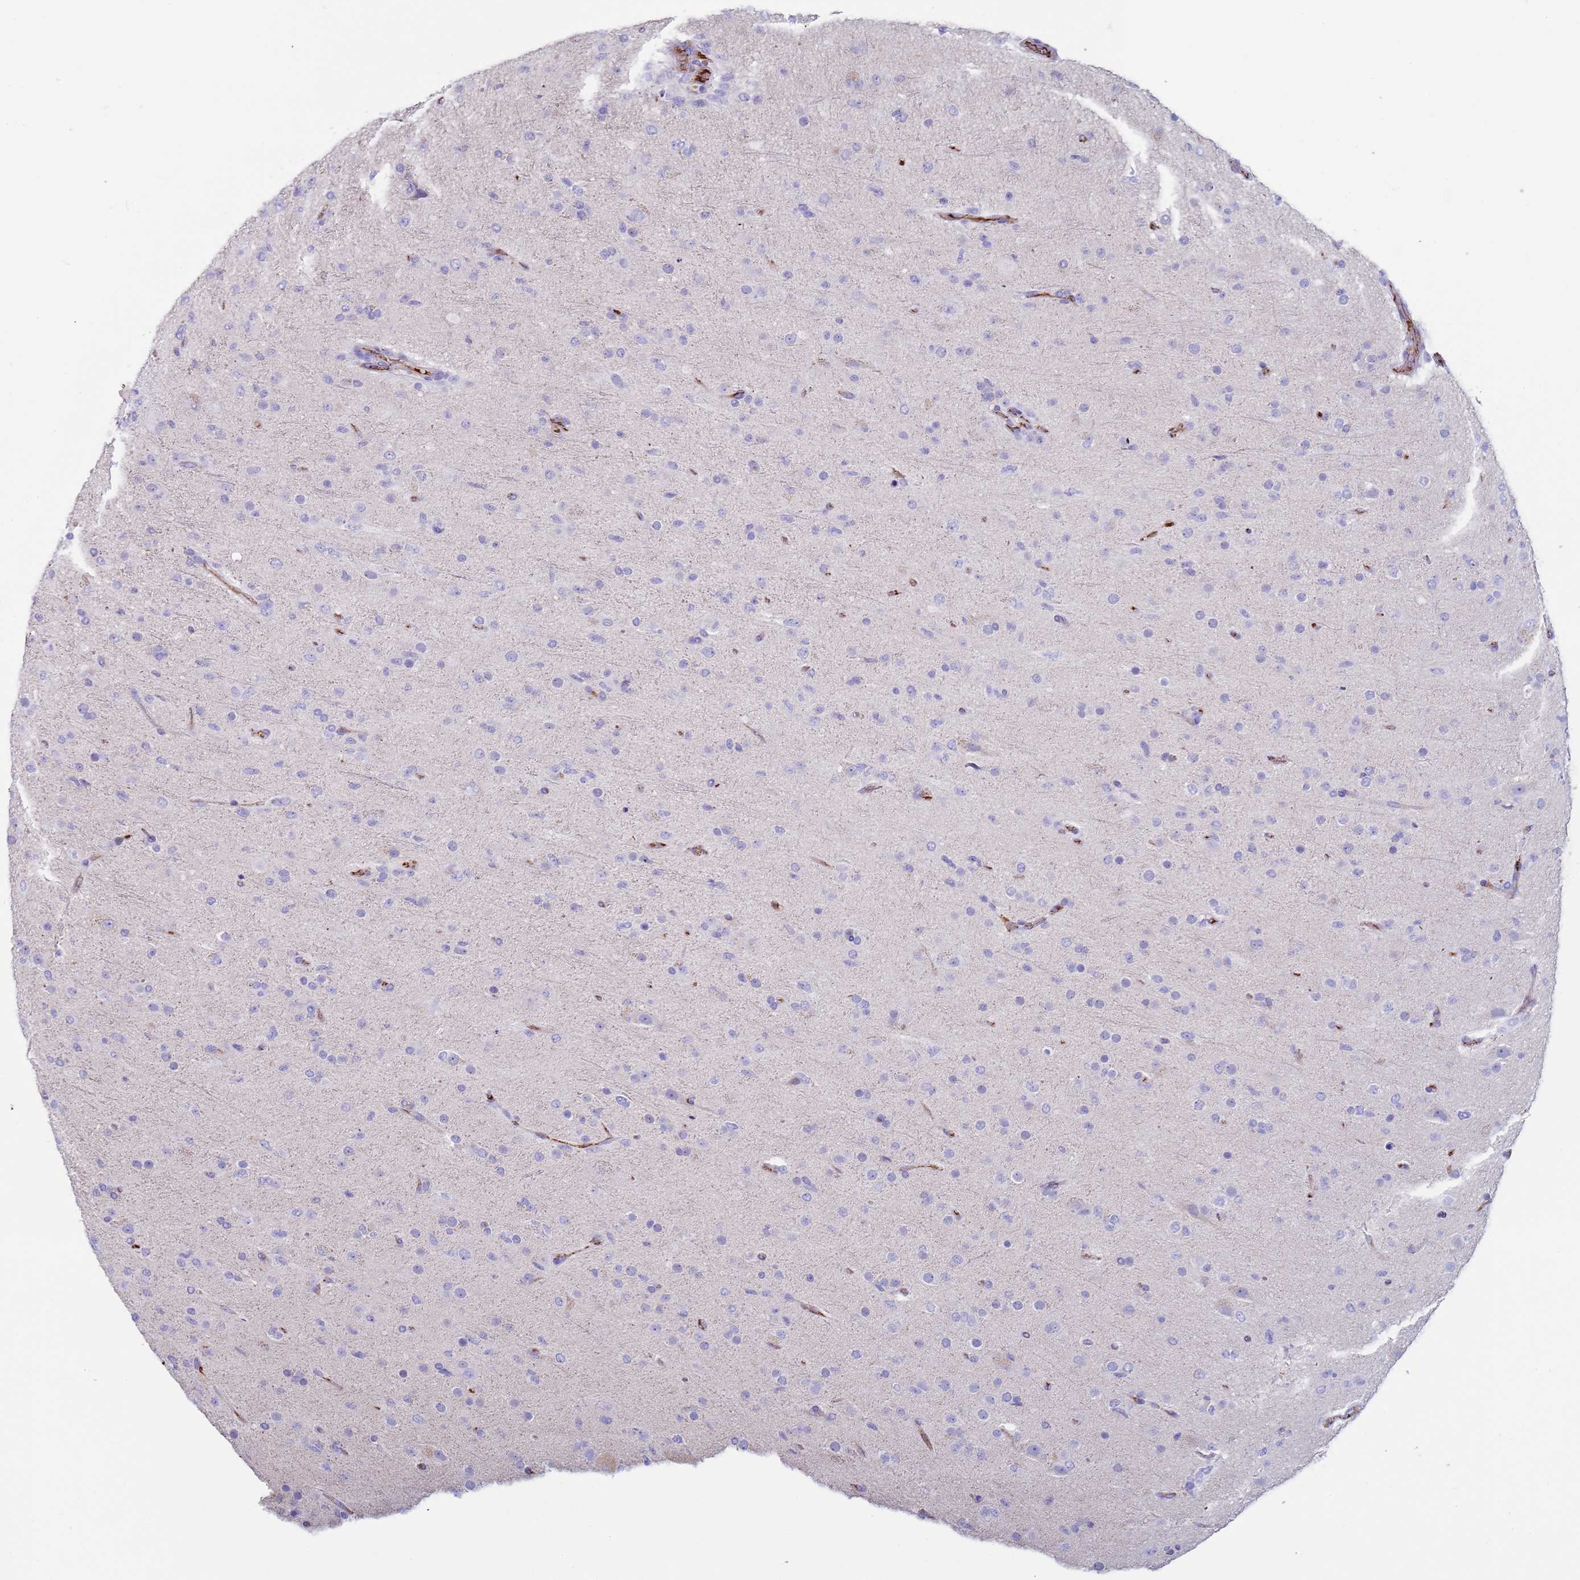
{"staining": {"intensity": "negative", "quantity": "none", "location": "none"}, "tissue": "glioma", "cell_type": "Tumor cells", "image_type": "cancer", "snomed": [{"axis": "morphology", "description": "Glioma, malignant, Low grade"}, {"axis": "topography", "description": "Brain"}], "caption": "DAB immunohistochemical staining of malignant glioma (low-grade) displays no significant expression in tumor cells. The staining is performed using DAB (3,3'-diaminobenzidine) brown chromogen with nuclei counter-stained in using hematoxylin.", "gene": "CYSLTR2", "patient": {"sex": "male", "age": 65}}